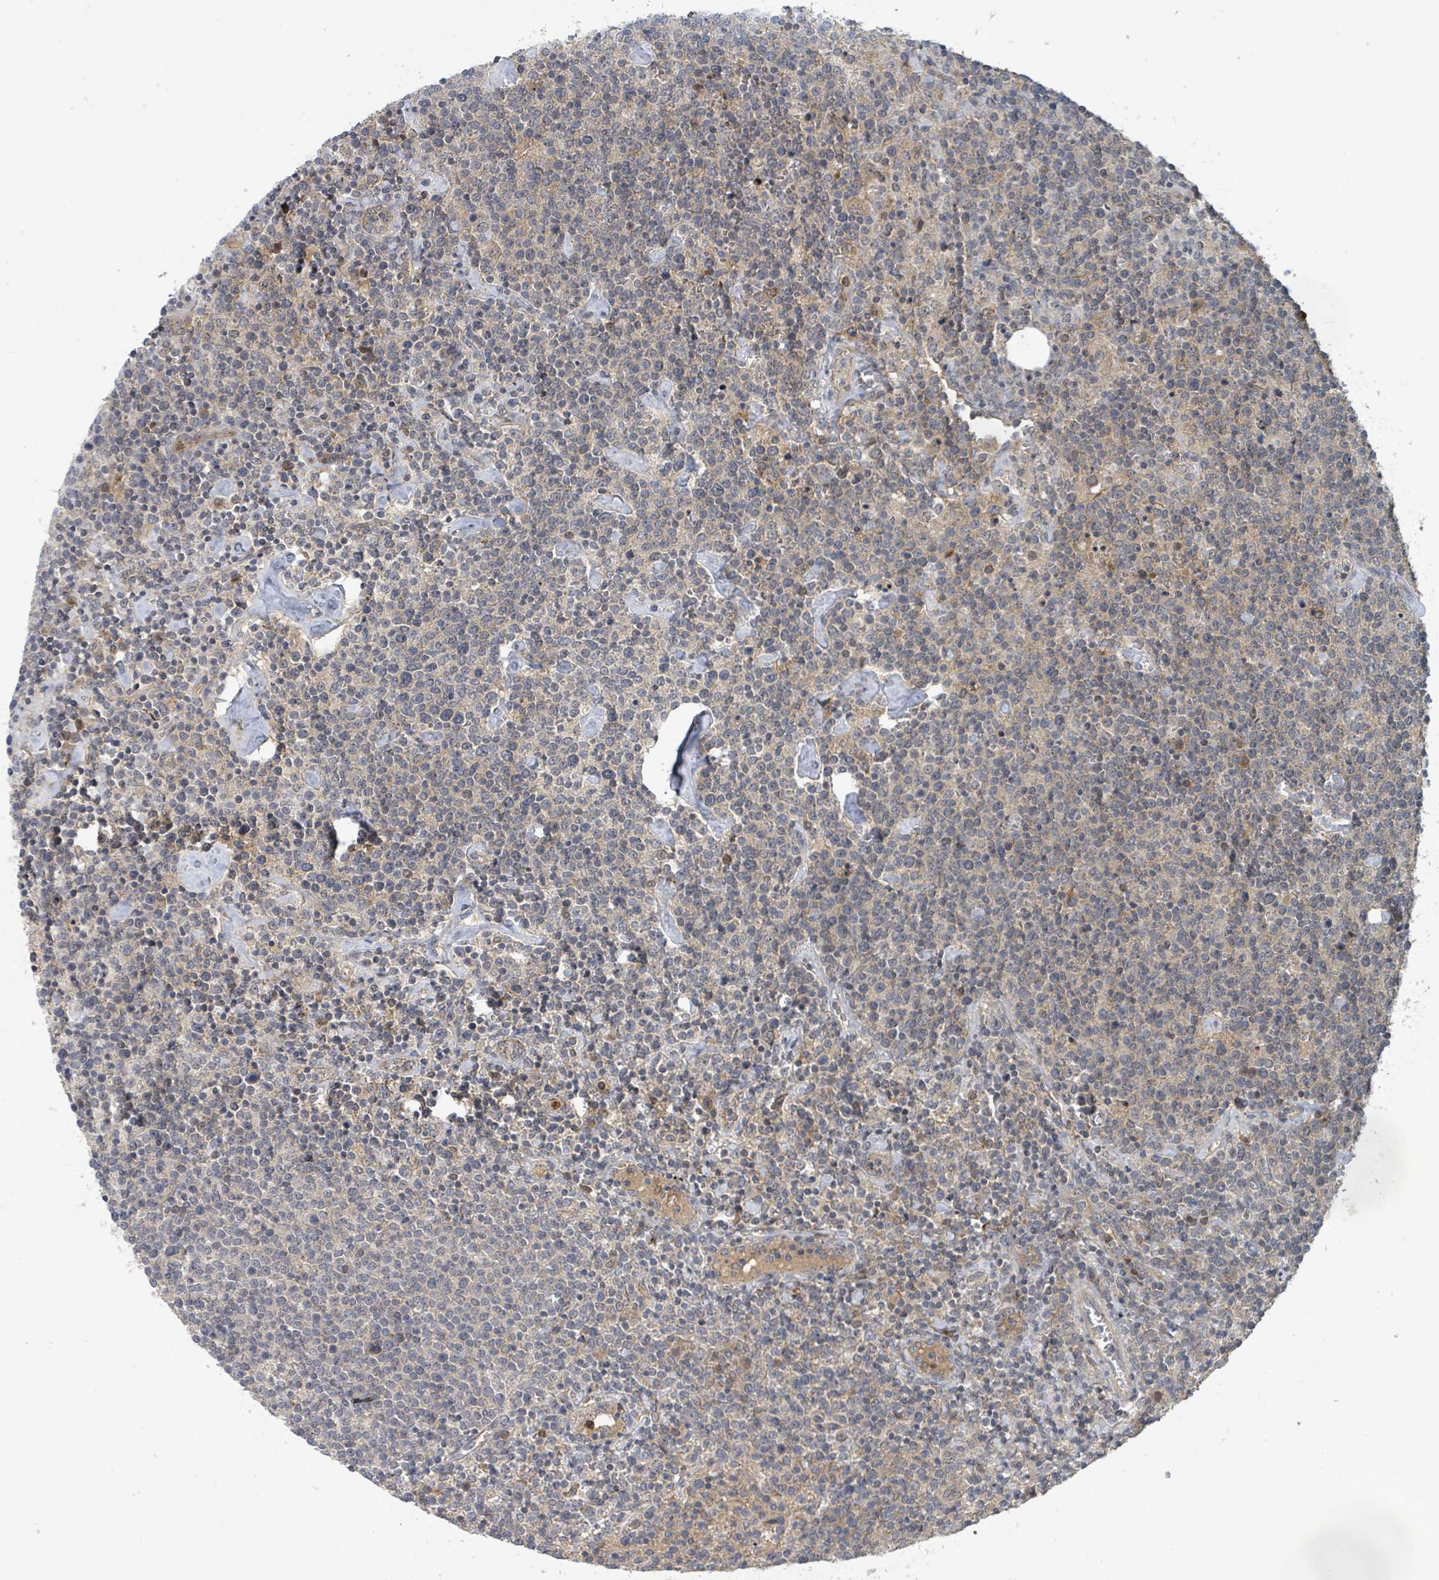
{"staining": {"intensity": "weak", "quantity": "<25%", "location": "cytoplasmic/membranous"}, "tissue": "lymphoma", "cell_type": "Tumor cells", "image_type": "cancer", "snomed": [{"axis": "morphology", "description": "Malignant lymphoma, non-Hodgkin's type, High grade"}, {"axis": "topography", "description": "Lymph node"}], "caption": "There is no significant expression in tumor cells of lymphoma.", "gene": "CCDC121", "patient": {"sex": "male", "age": 61}}